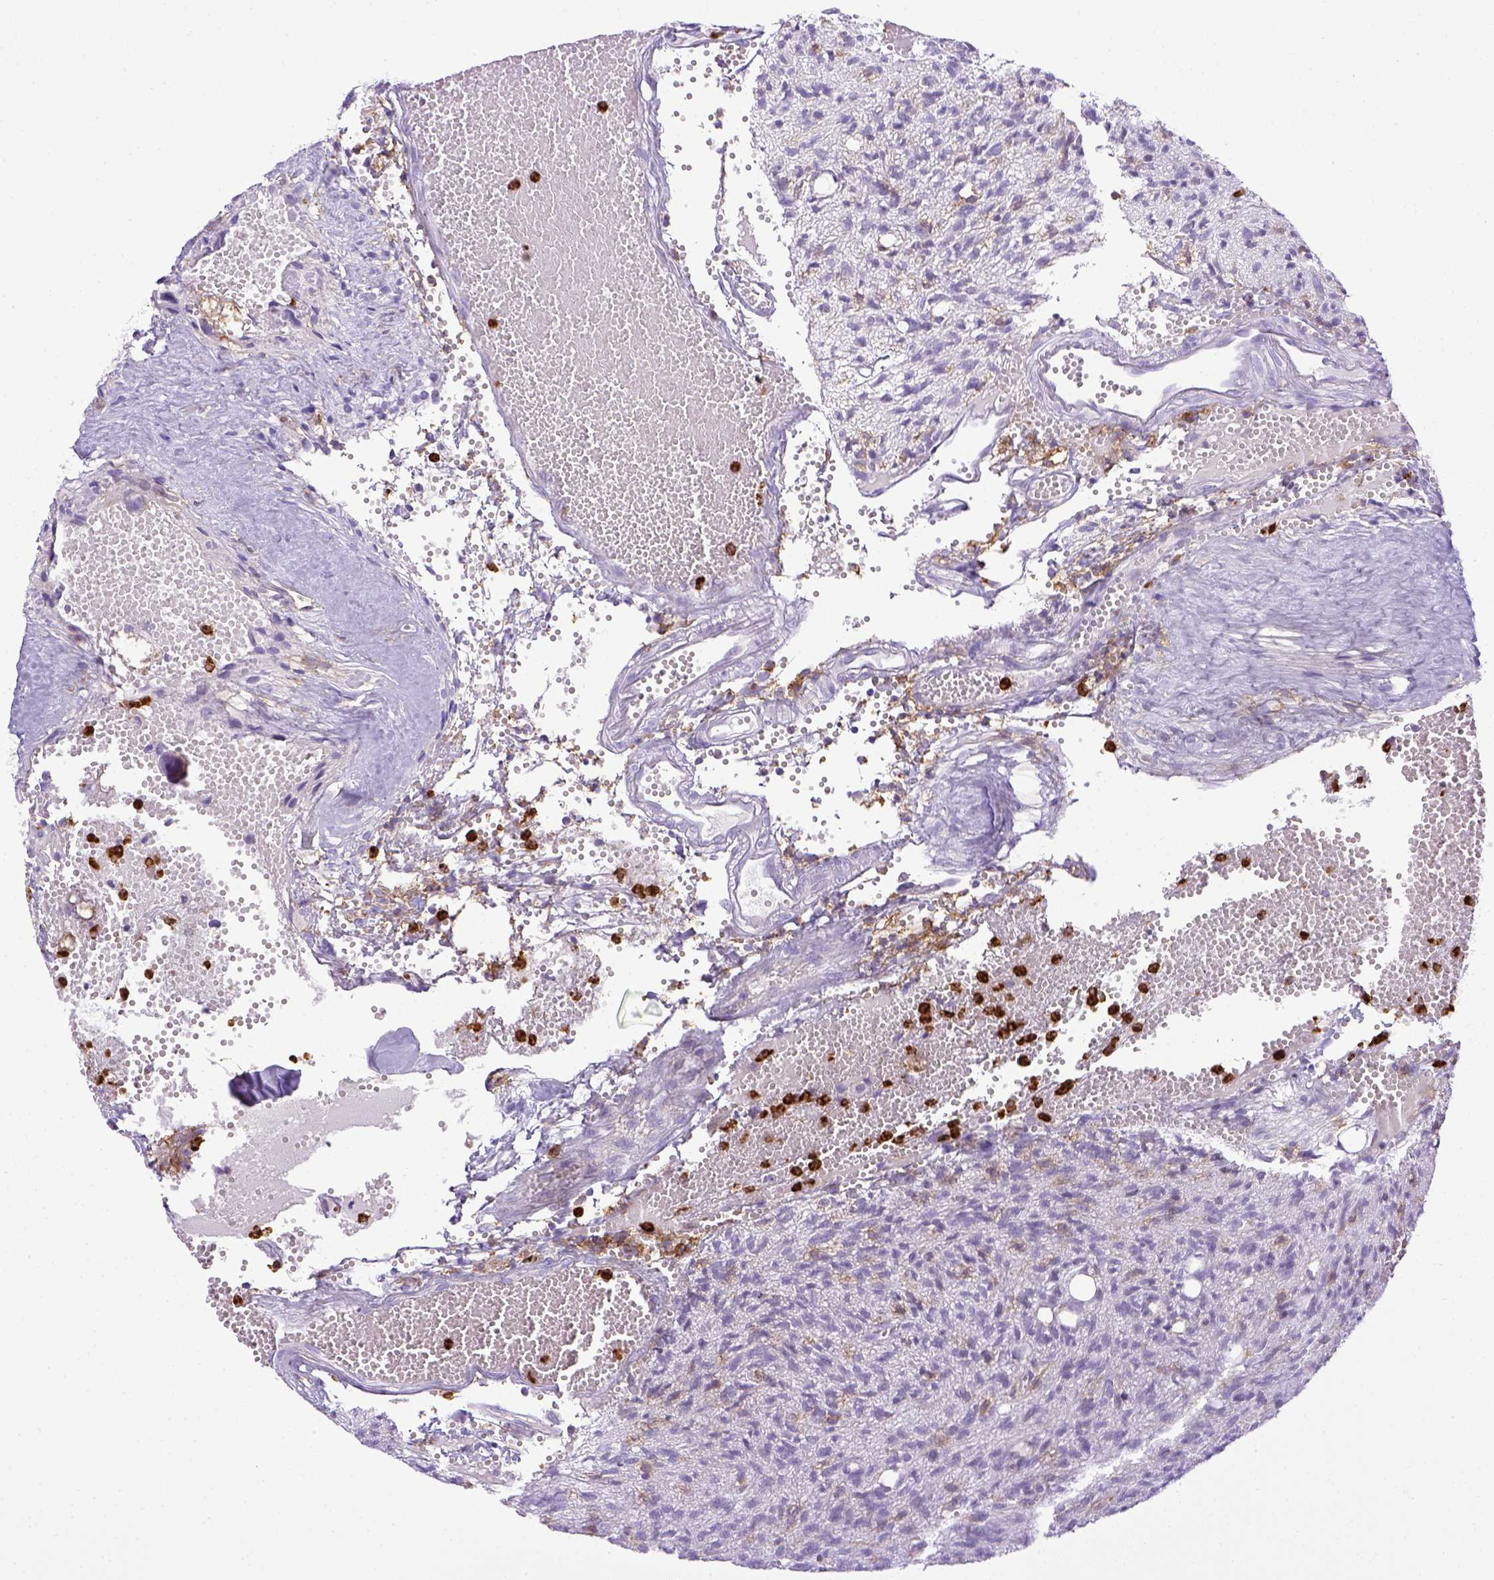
{"staining": {"intensity": "negative", "quantity": "none", "location": "none"}, "tissue": "glioma", "cell_type": "Tumor cells", "image_type": "cancer", "snomed": [{"axis": "morphology", "description": "Glioma, malignant, Low grade"}, {"axis": "topography", "description": "Brain"}], "caption": "This photomicrograph is of glioma stained with immunohistochemistry (IHC) to label a protein in brown with the nuclei are counter-stained blue. There is no expression in tumor cells.", "gene": "ITGAM", "patient": {"sex": "male", "age": 64}}